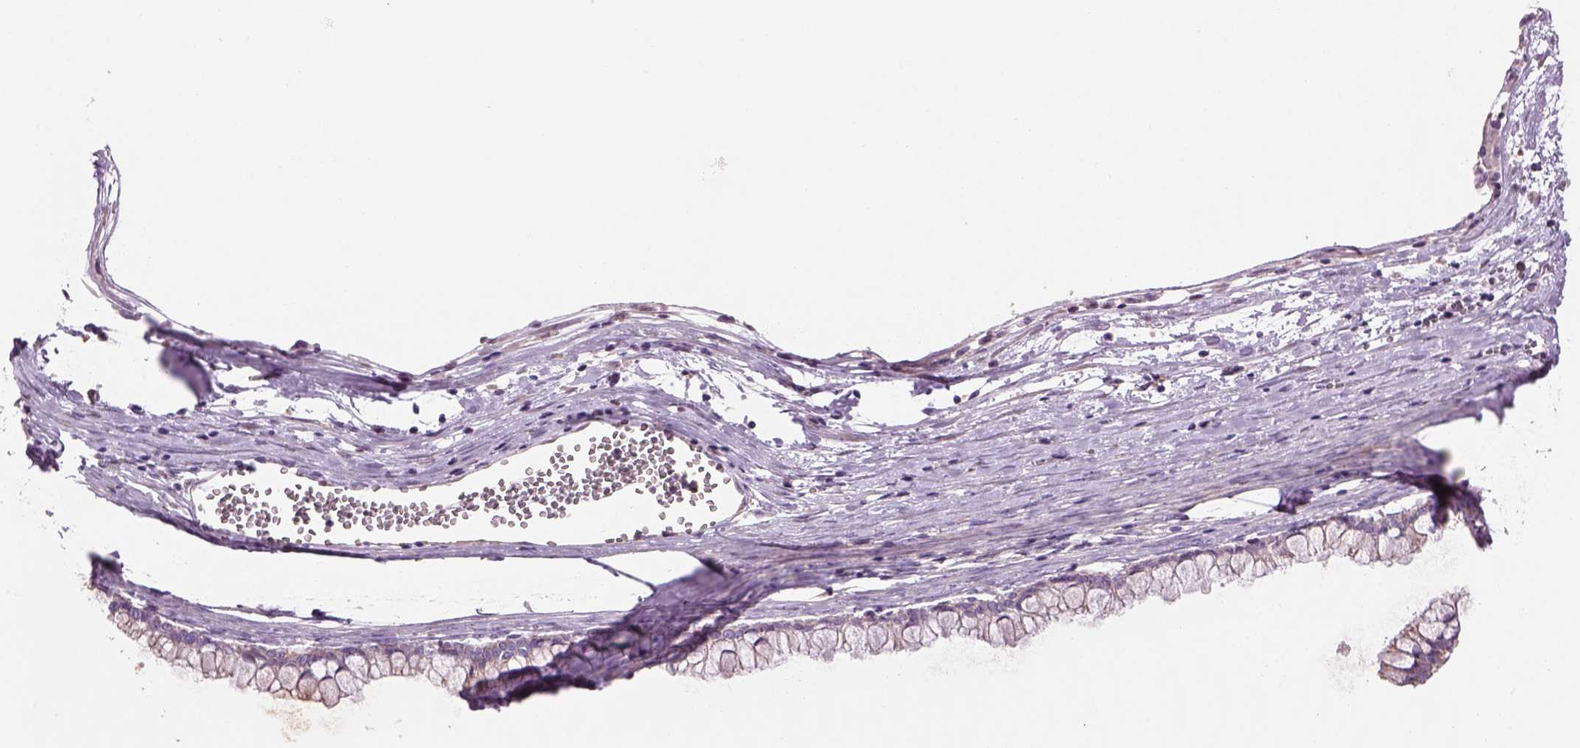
{"staining": {"intensity": "negative", "quantity": "none", "location": "none"}, "tissue": "ovarian cancer", "cell_type": "Tumor cells", "image_type": "cancer", "snomed": [{"axis": "morphology", "description": "Cystadenocarcinoma, mucinous, NOS"}, {"axis": "topography", "description": "Ovary"}], "caption": "This image is of ovarian cancer stained with IHC to label a protein in brown with the nuclei are counter-stained blue. There is no expression in tumor cells. (DAB (3,3'-diaminobenzidine) immunohistochemistry (IHC) visualized using brightfield microscopy, high magnification).", "gene": "IFT52", "patient": {"sex": "female", "age": 67}}